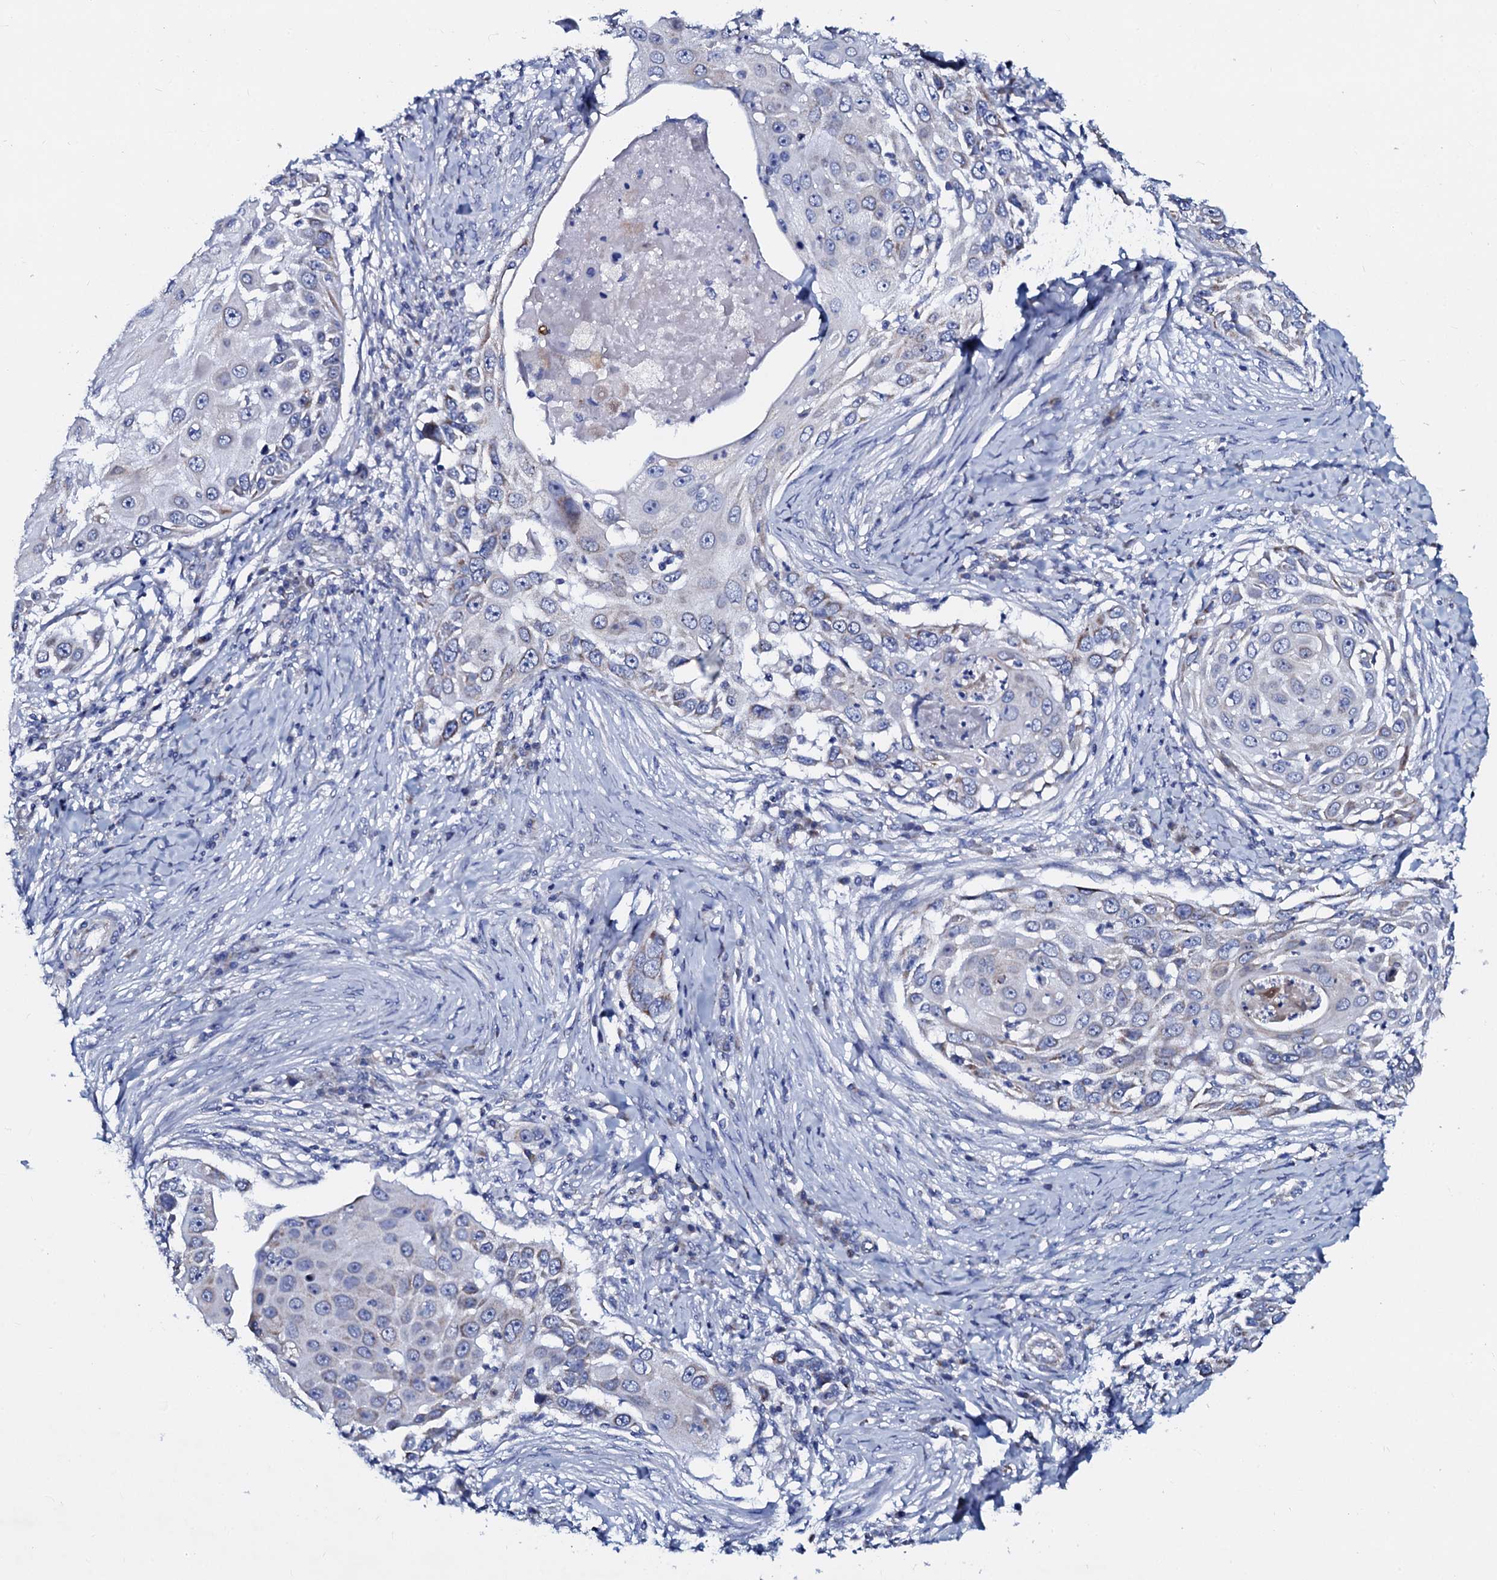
{"staining": {"intensity": "negative", "quantity": "none", "location": "none"}, "tissue": "skin cancer", "cell_type": "Tumor cells", "image_type": "cancer", "snomed": [{"axis": "morphology", "description": "Squamous cell carcinoma, NOS"}, {"axis": "topography", "description": "Skin"}], "caption": "Protein analysis of skin cancer (squamous cell carcinoma) reveals no significant staining in tumor cells.", "gene": "SLC37A4", "patient": {"sex": "female", "age": 44}}